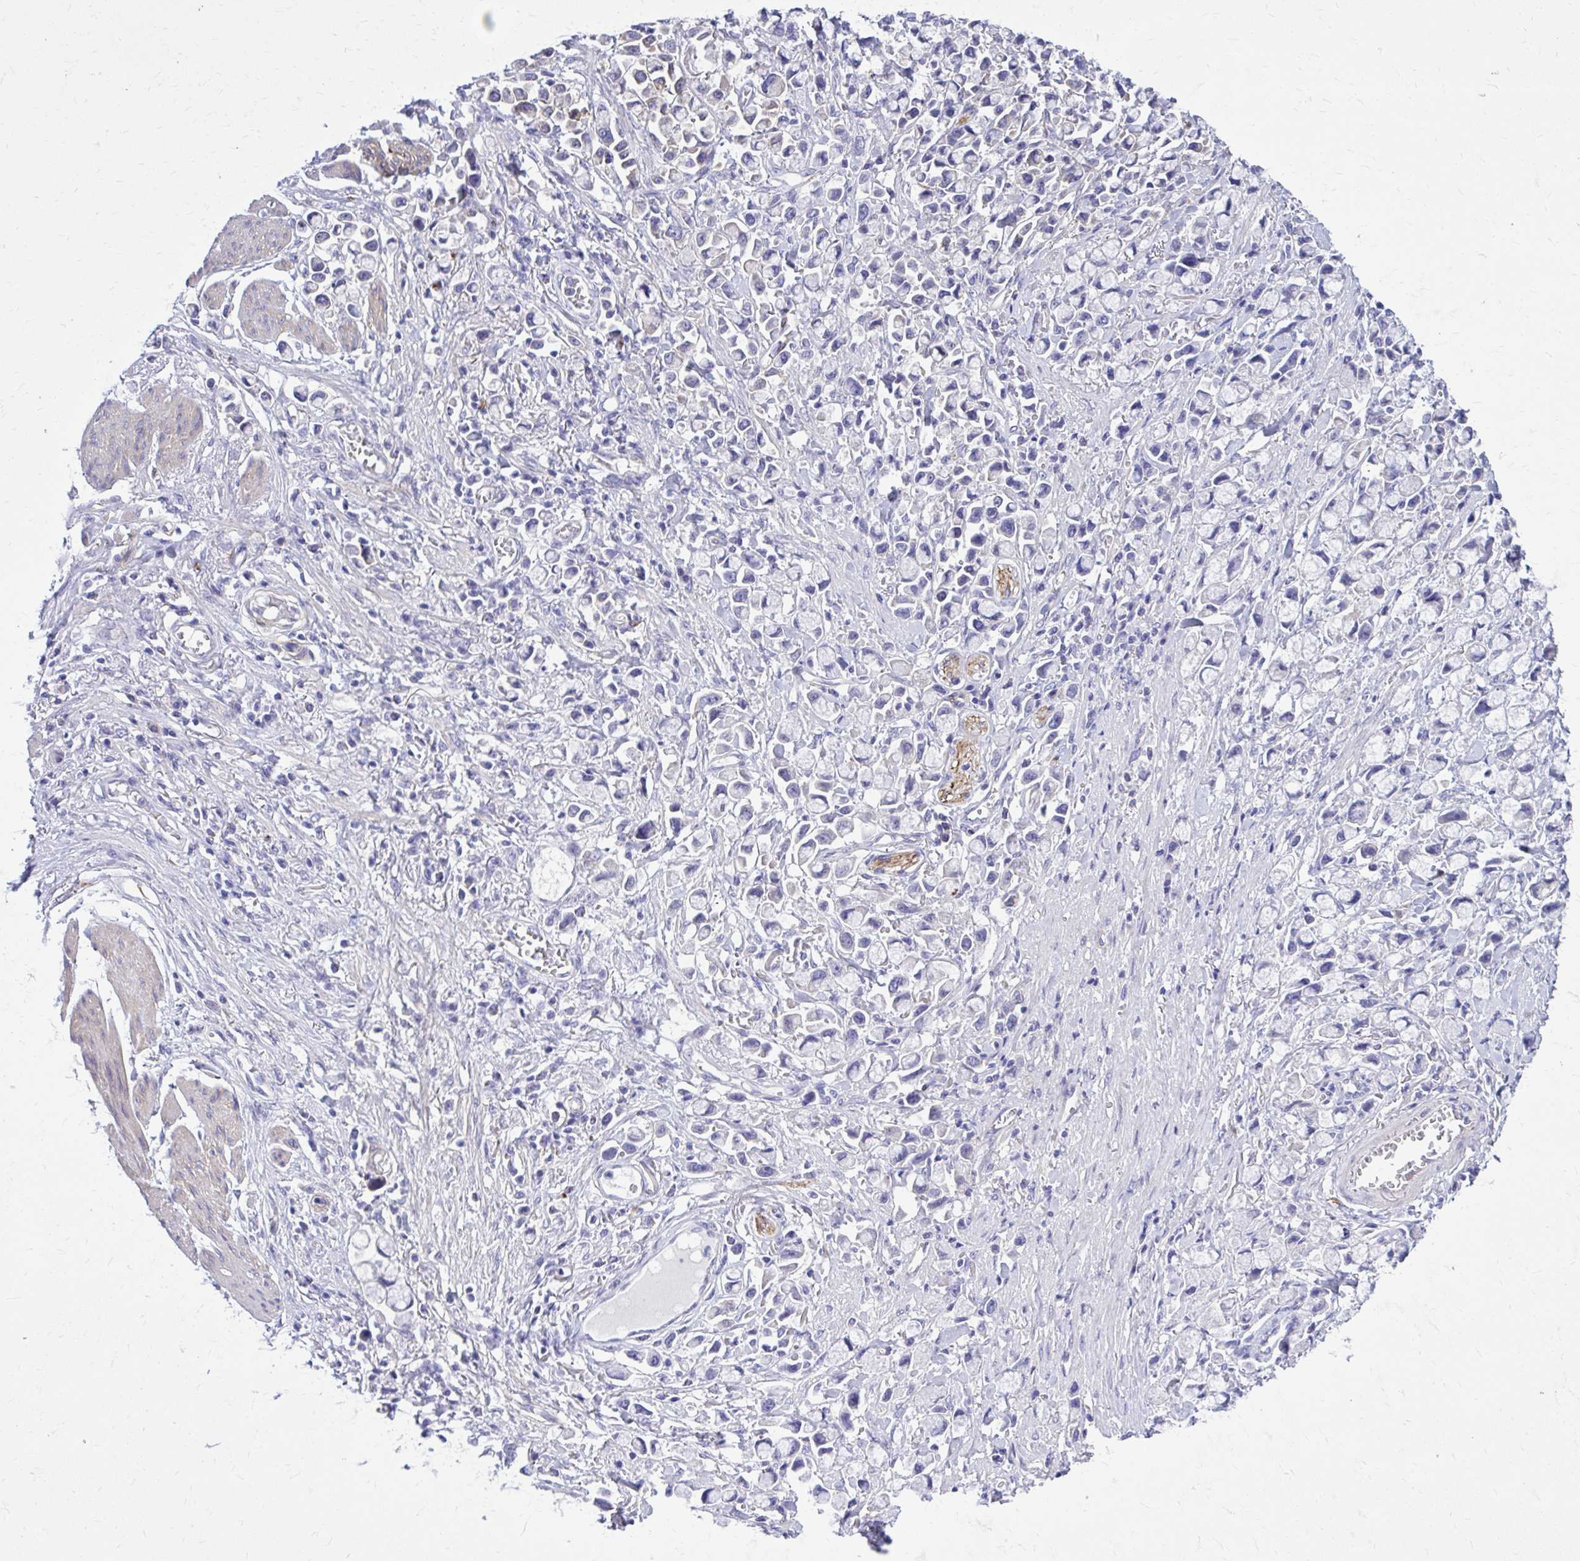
{"staining": {"intensity": "negative", "quantity": "none", "location": "none"}, "tissue": "stomach cancer", "cell_type": "Tumor cells", "image_type": "cancer", "snomed": [{"axis": "morphology", "description": "Adenocarcinoma, NOS"}, {"axis": "topography", "description": "Stomach"}], "caption": "This is a histopathology image of immunohistochemistry staining of adenocarcinoma (stomach), which shows no expression in tumor cells. (DAB IHC visualized using brightfield microscopy, high magnification).", "gene": "EPB41L1", "patient": {"sex": "female", "age": 81}}